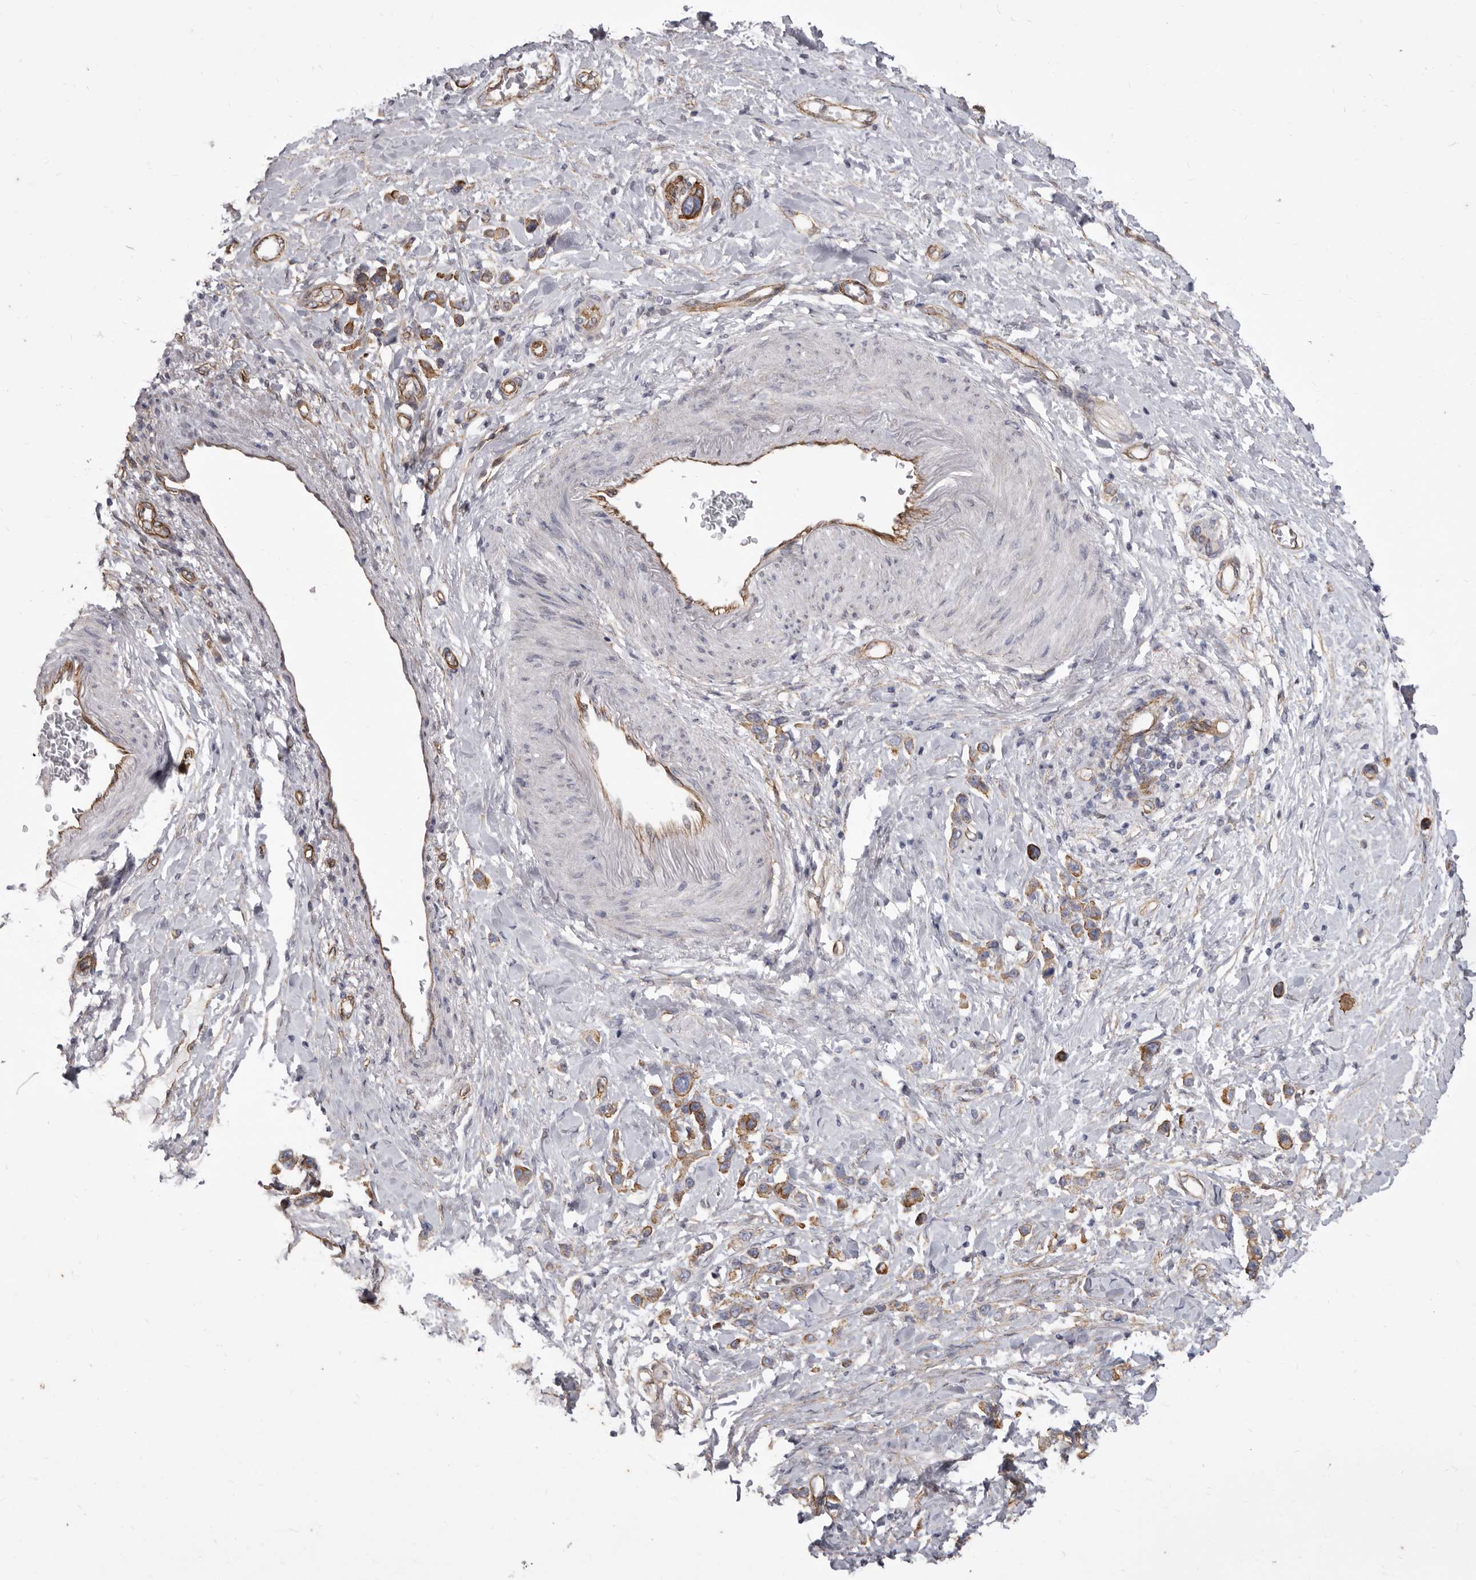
{"staining": {"intensity": "moderate", "quantity": ">75%", "location": "cytoplasmic/membranous"}, "tissue": "stomach cancer", "cell_type": "Tumor cells", "image_type": "cancer", "snomed": [{"axis": "morphology", "description": "Adenocarcinoma, NOS"}, {"axis": "topography", "description": "Stomach"}], "caption": "This is an image of IHC staining of stomach cancer, which shows moderate staining in the cytoplasmic/membranous of tumor cells.", "gene": "P2RX6", "patient": {"sex": "female", "age": 65}}